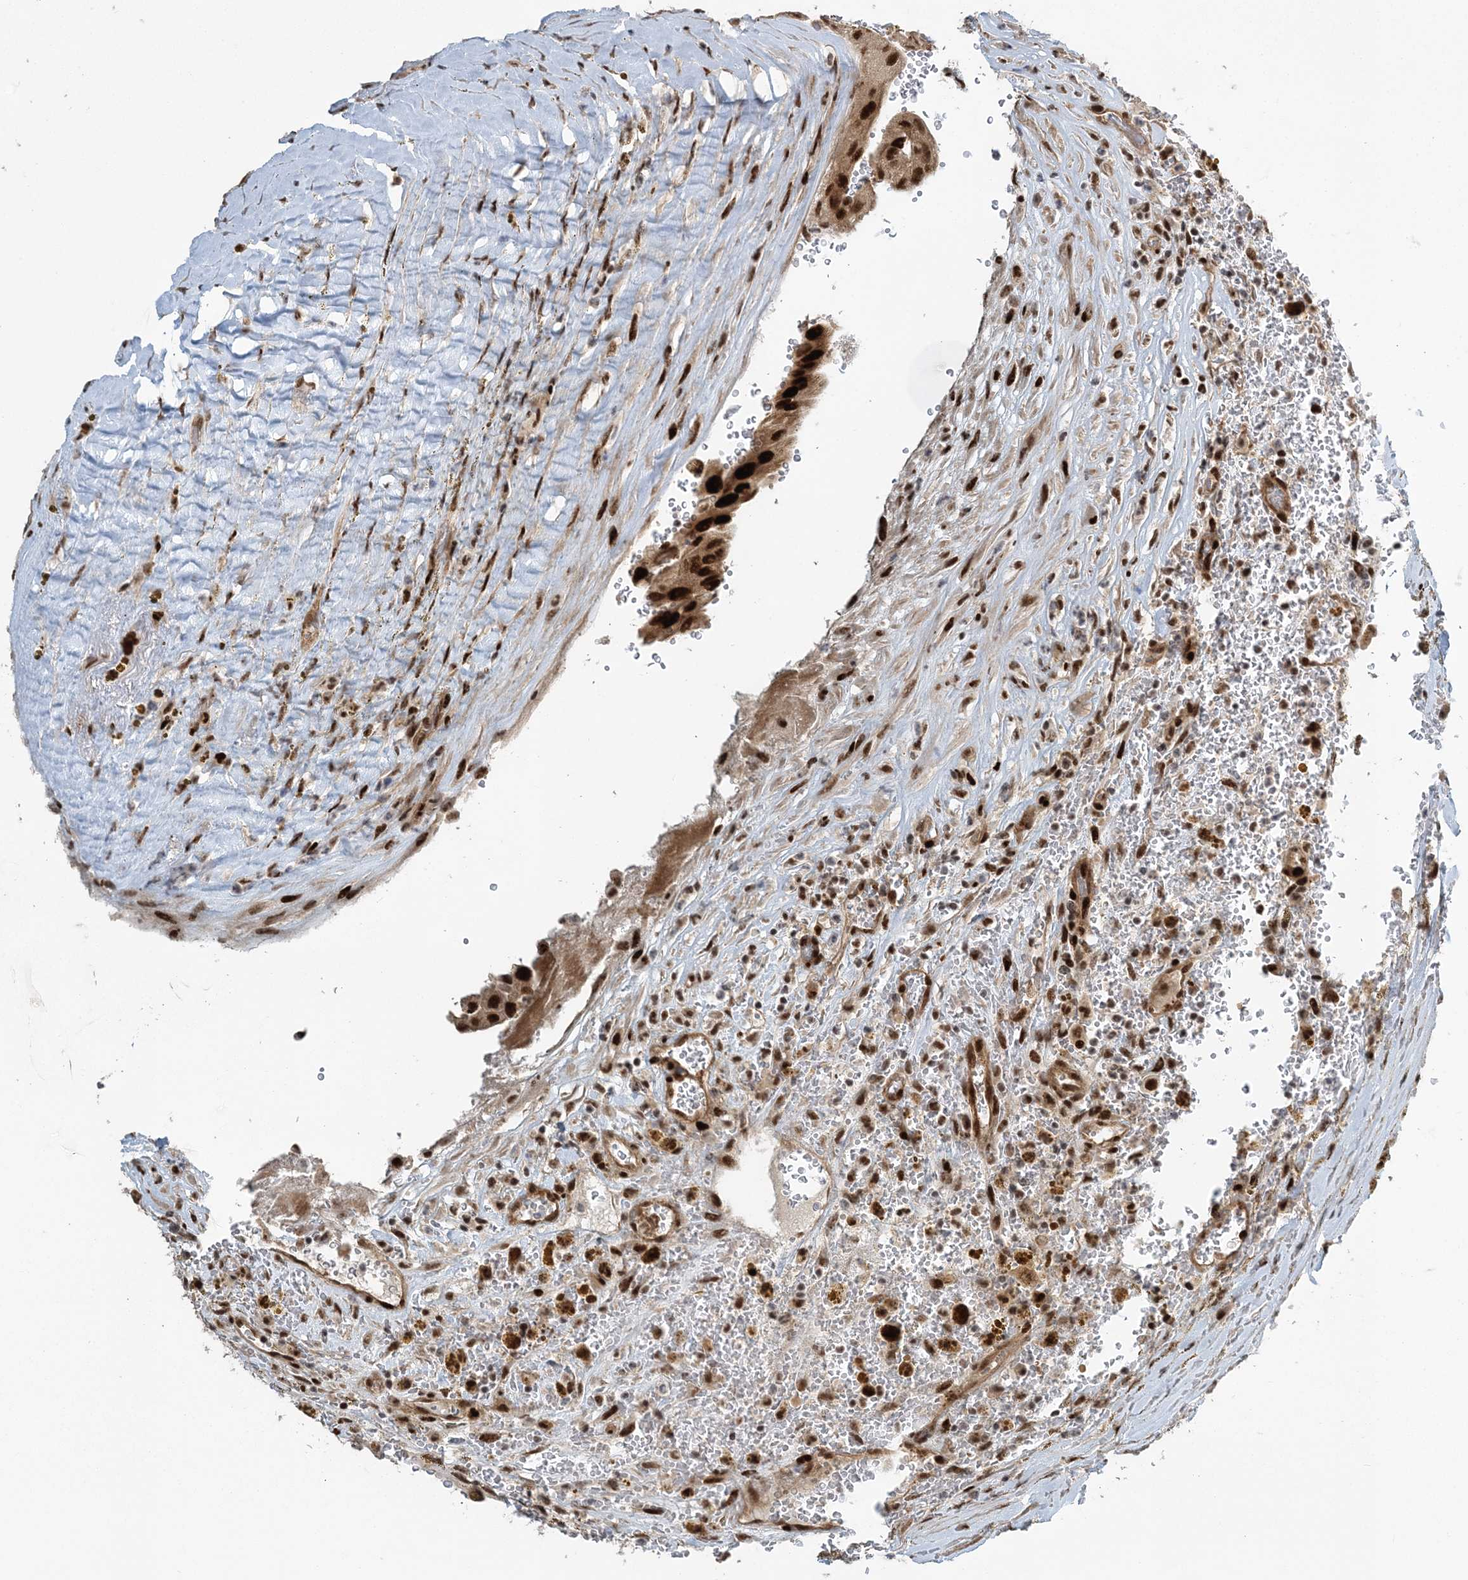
{"staining": {"intensity": "strong", "quantity": ">75%", "location": "nuclear"}, "tissue": "thyroid cancer", "cell_type": "Tumor cells", "image_type": "cancer", "snomed": [{"axis": "morphology", "description": "Papillary adenocarcinoma, NOS"}, {"axis": "topography", "description": "Thyroid gland"}], "caption": "Thyroid cancer stained with DAB immunohistochemistry (IHC) displays high levels of strong nuclear staining in about >75% of tumor cells. The staining was performed using DAB to visualize the protein expression in brown, while the nuclei were stained in blue with hematoxylin (Magnification: 20x).", "gene": "CWC22", "patient": {"sex": "male", "age": 77}}